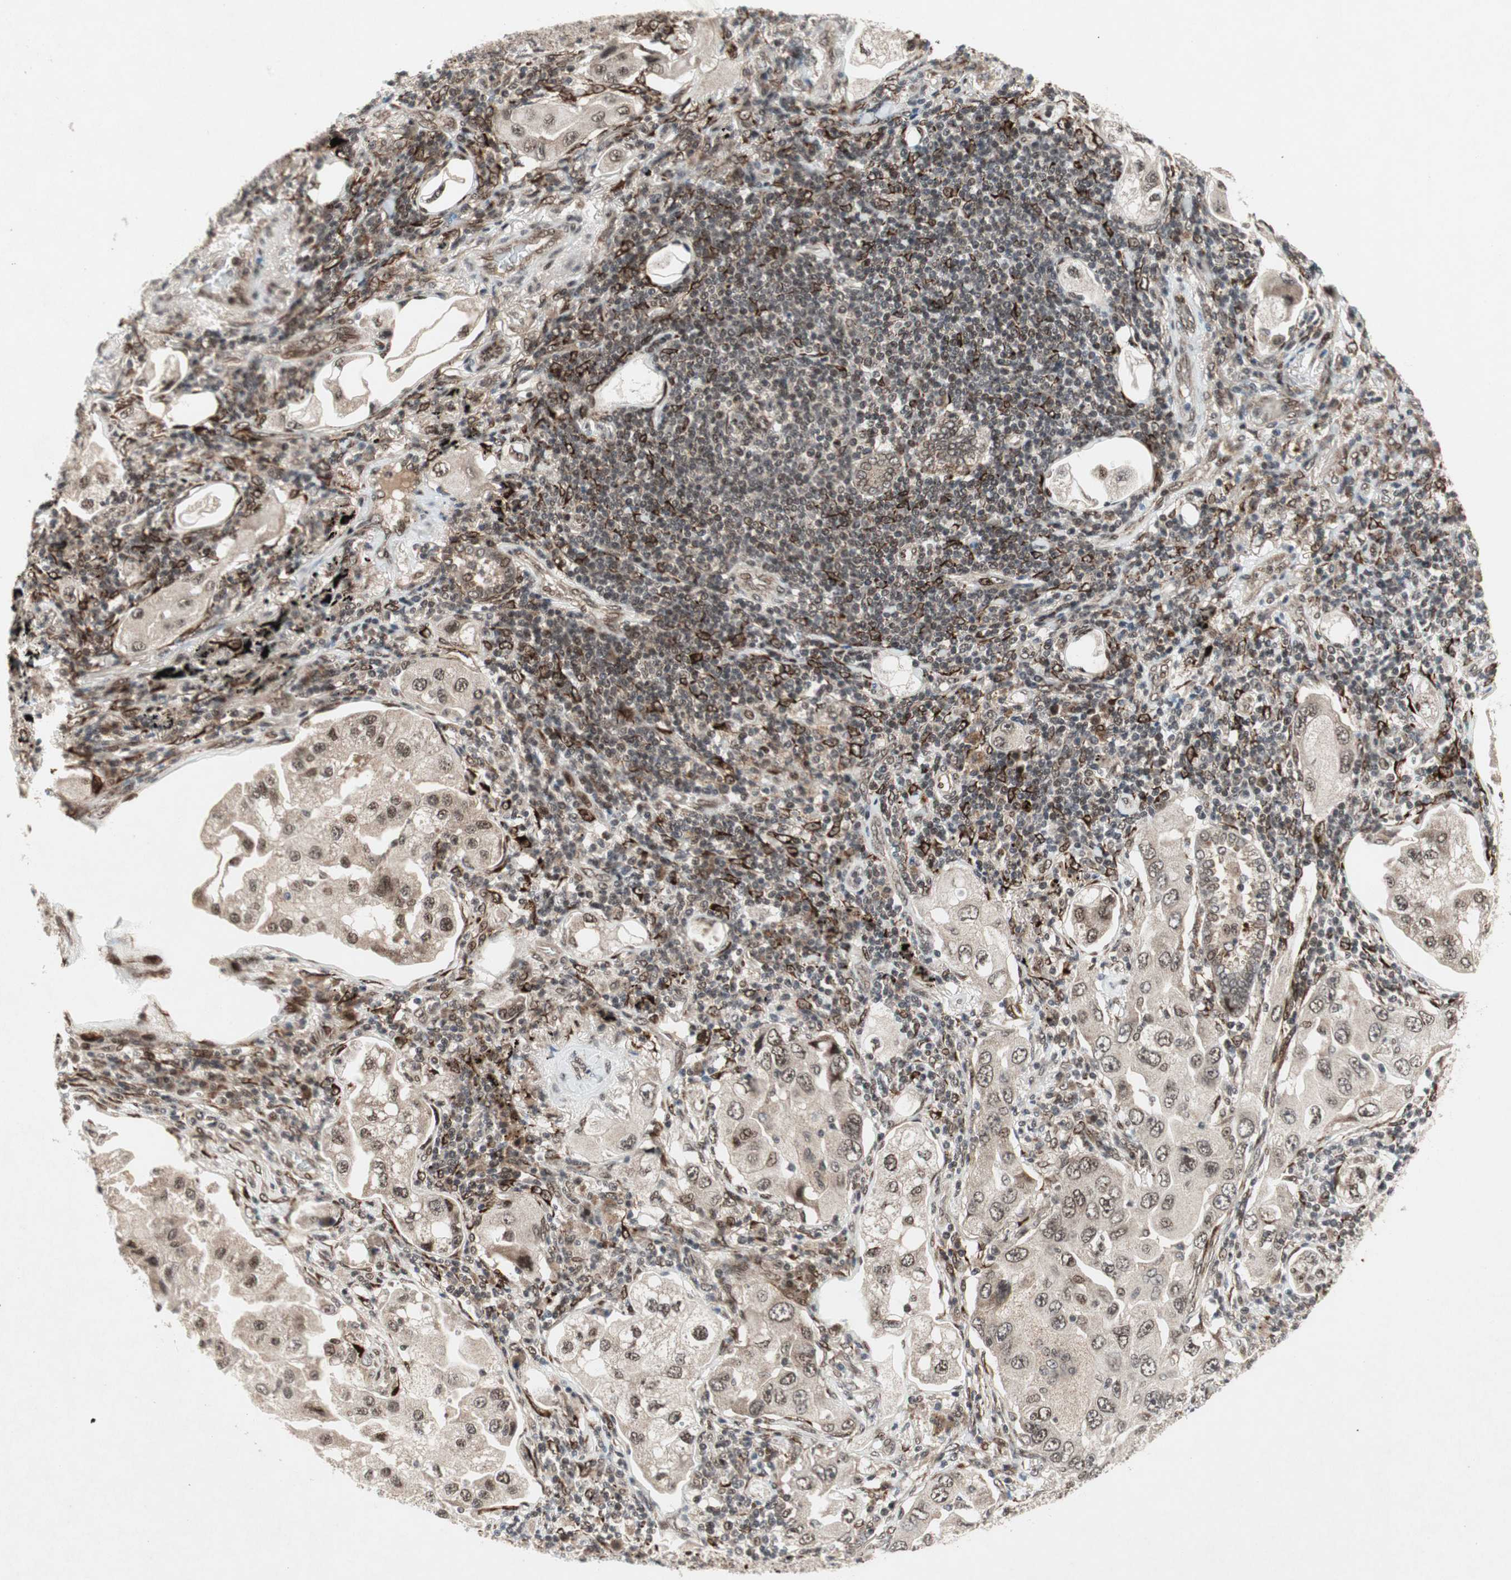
{"staining": {"intensity": "weak", "quantity": "25%-75%", "location": "cytoplasmic/membranous,nuclear"}, "tissue": "lung cancer", "cell_type": "Tumor cells", "image_type": "cancer", "snomed": [{"axis": "morphology", "description": "Adenocarcinoma, NOS"}, {"axis": "topography", "description": "Lung"}], "caption": "Adenocarcinoma (lung) tissue demonstrates weak cytoplasmic/membranous and nuclear staining in approximately 25%-75% of tumor cells, visualized by immunohistochemistry.", "gene": "TCF12", "patient": {"sex": "female", "age": 65}}